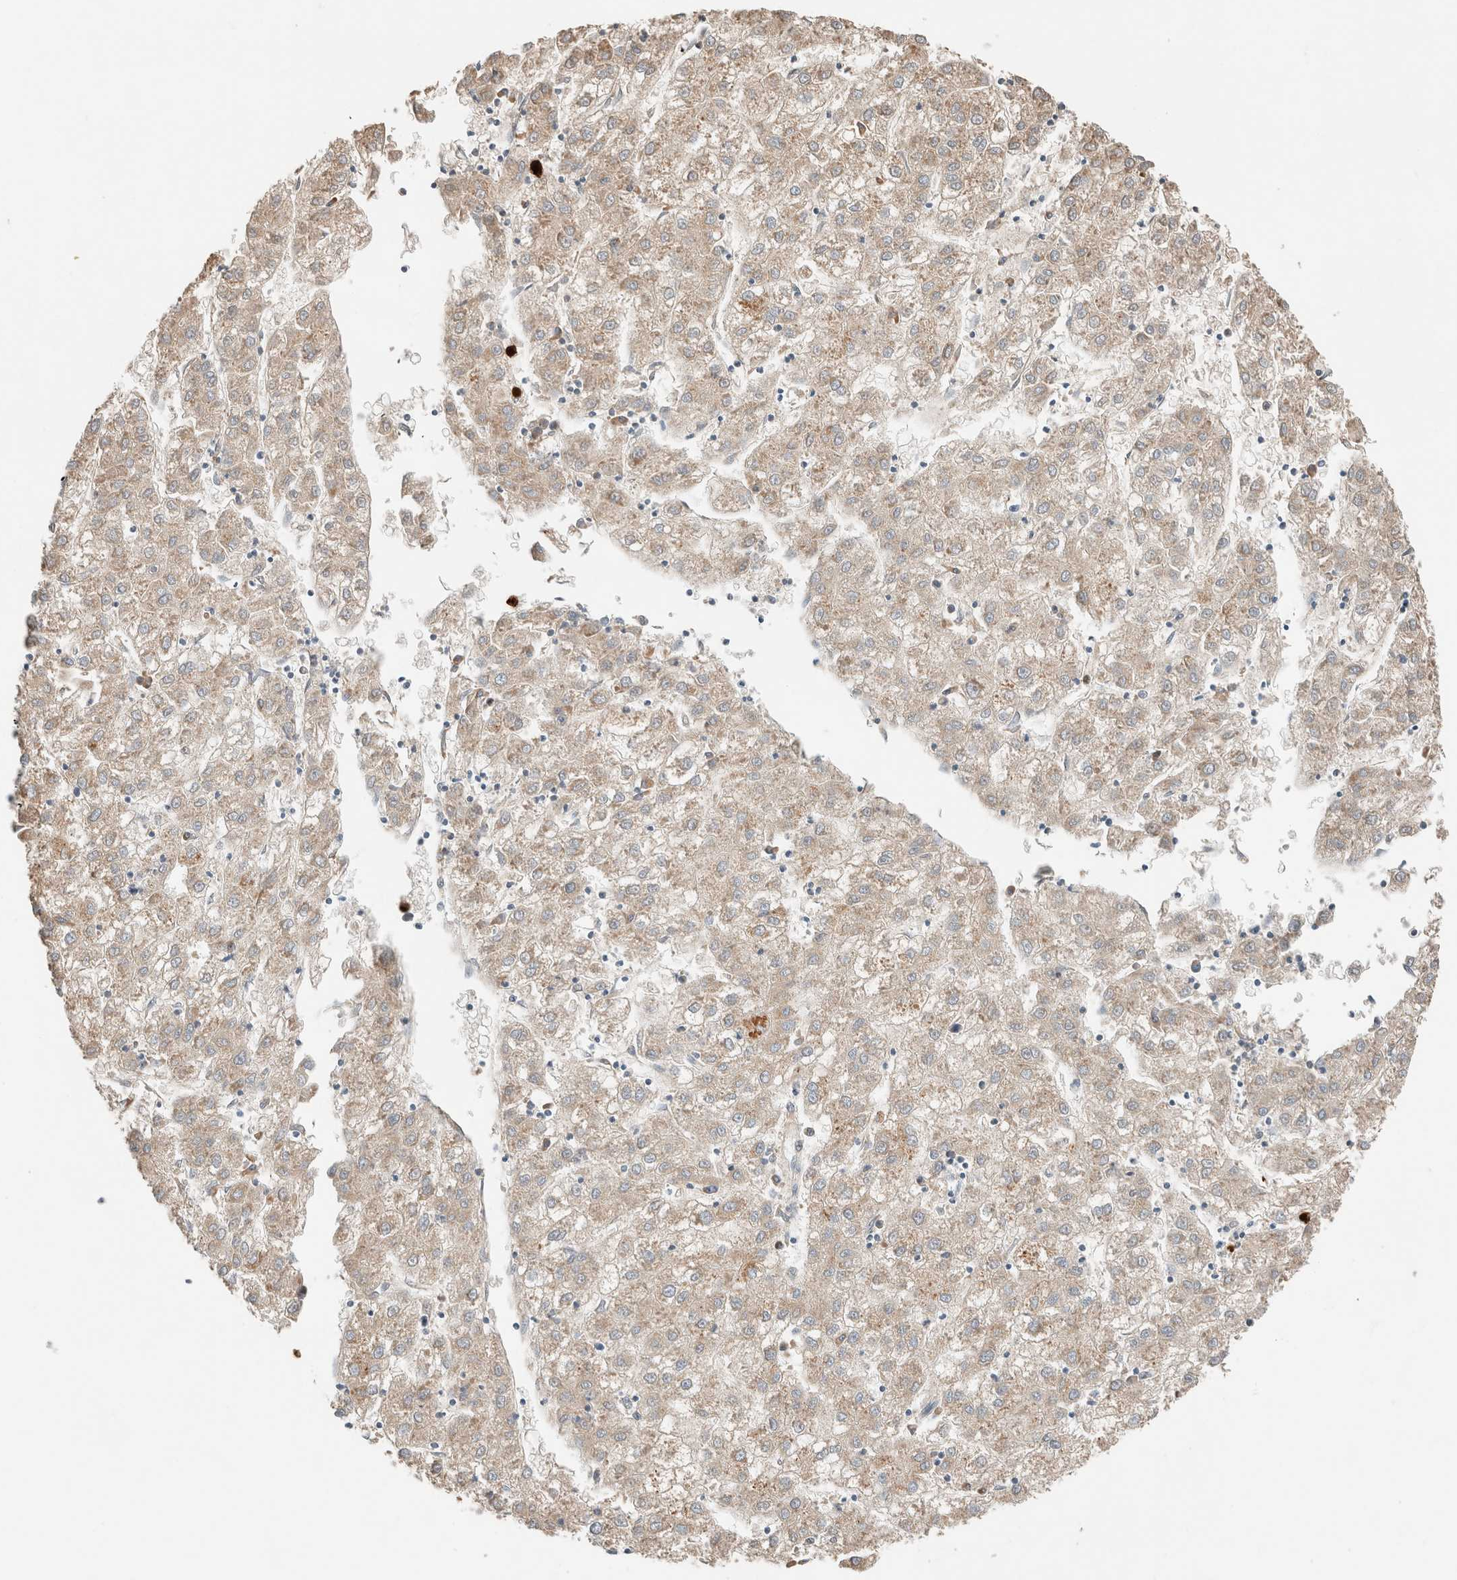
{"staining": {"intensity": "weak", "quantity": ">75%", "location": "cytoplasmic/membranous"}, "tissue": "liver cancer", "cell_type": "Tumor cells", "image_type": "cancer", "snomed": [{"axis": "morphology", "description": "Carcinoma, Hepatocellular, NOS"}, {"axis": "topography", "description": "Liver"}], "caption": "A photomicrograph of liver cancer stained for a protein demonstrates weak cytoplasmic/membranous brown staining in tumor cells.", "gene": "TUBD1", "patient": {"sex": "male", "age": 72}}